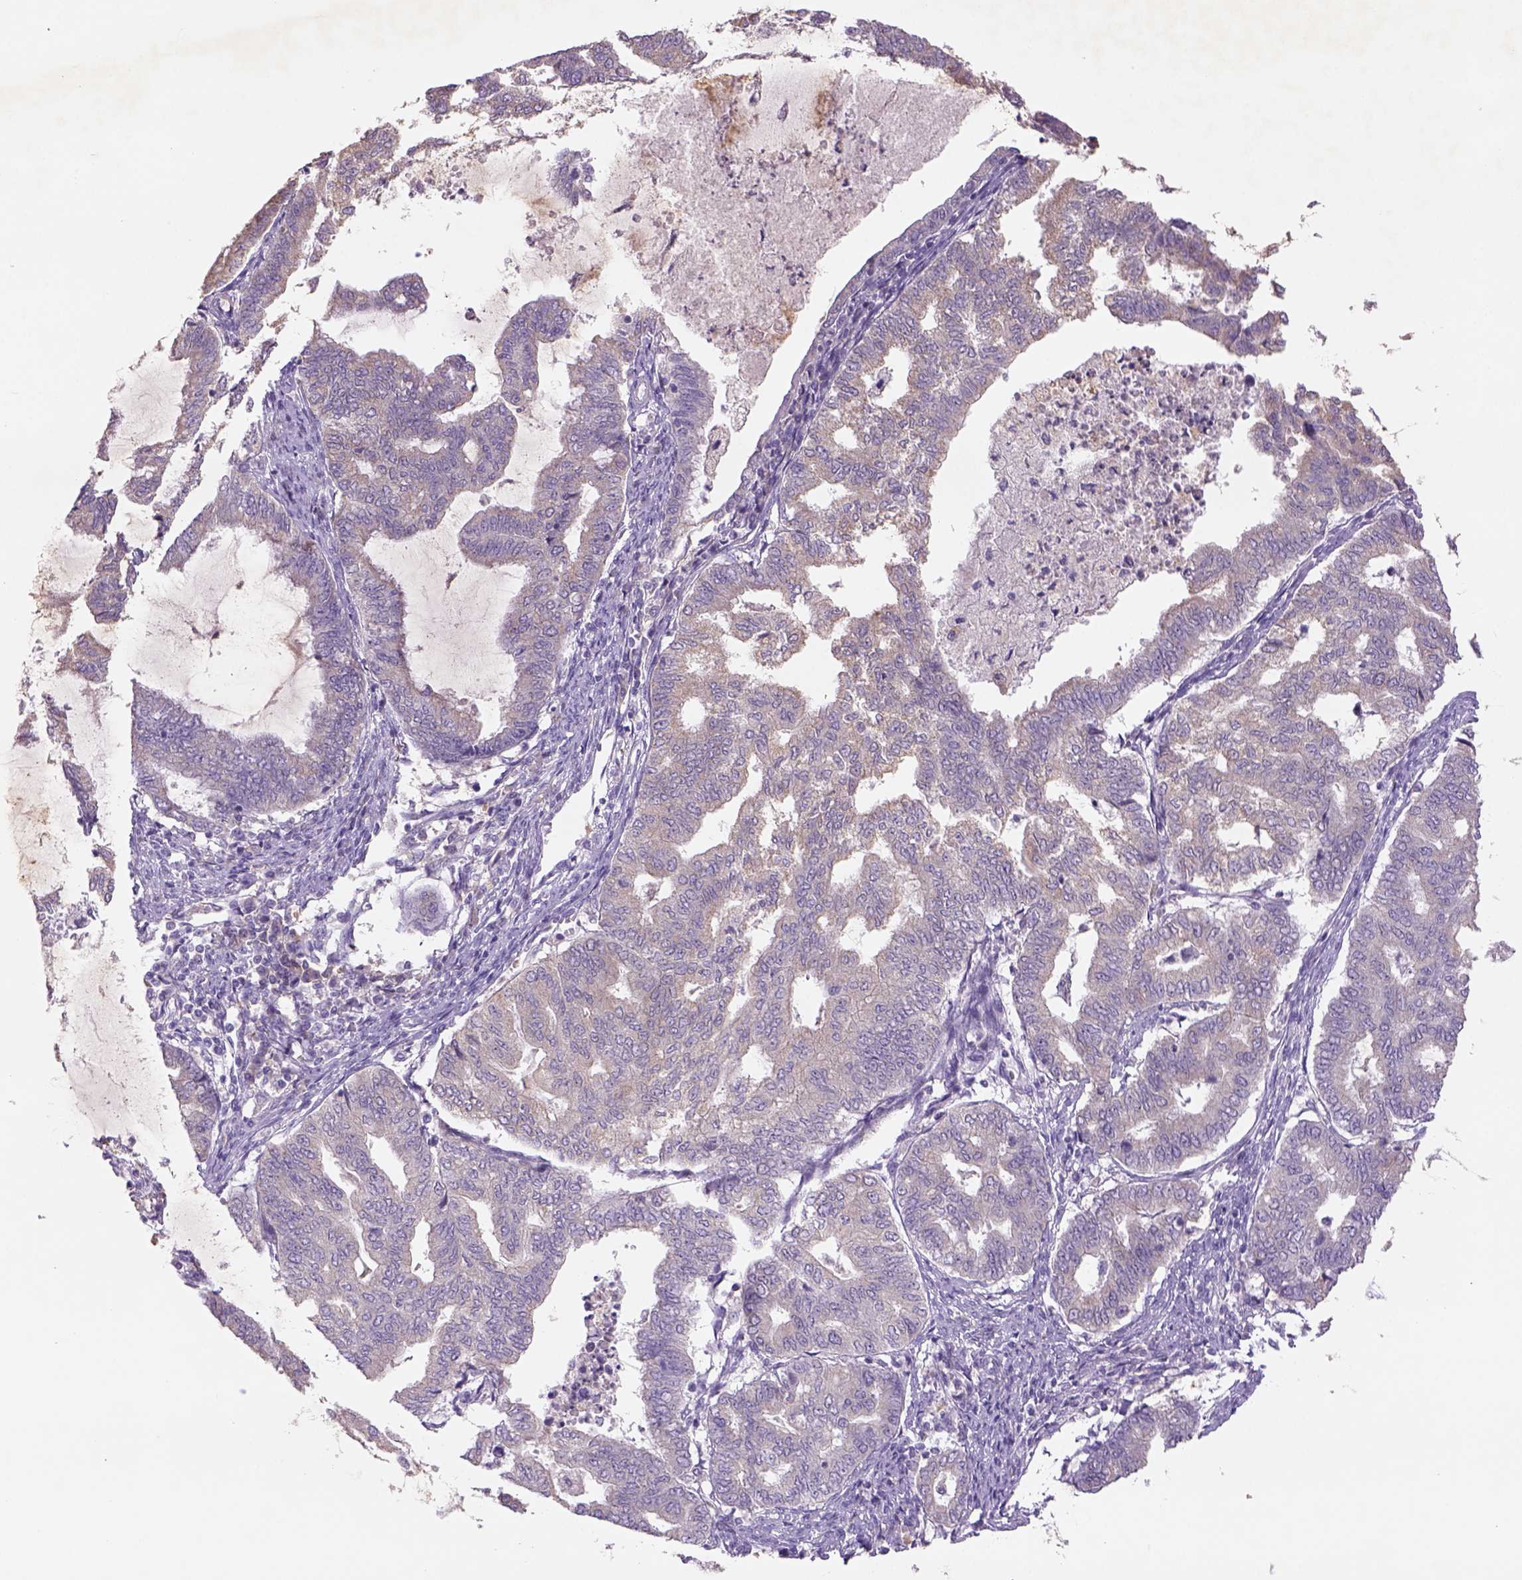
{"staining": {"intensity": "weak", "quantity": ">75%", "location": "cytoplasmic/membranous"}, "tissue": "endometrial cancer", "cell_type": "Tumor cells", "image_type": "cancer", "snomed": [{"axis": "morphology", "description": "Adenocarcinoma, NOS"}, {"axis": "topography", "description": "Endometrium"}], "caption": "Immunohistochemistry image of adenocarcinoma (endometrial) stained for a protein (brown), which demonstrates low levels of weak cytoplasmic/membranous expression in about >75% of tumor cells.", "gene": "NAALAD2", "patient": {"sex": "female", "age": 79}}